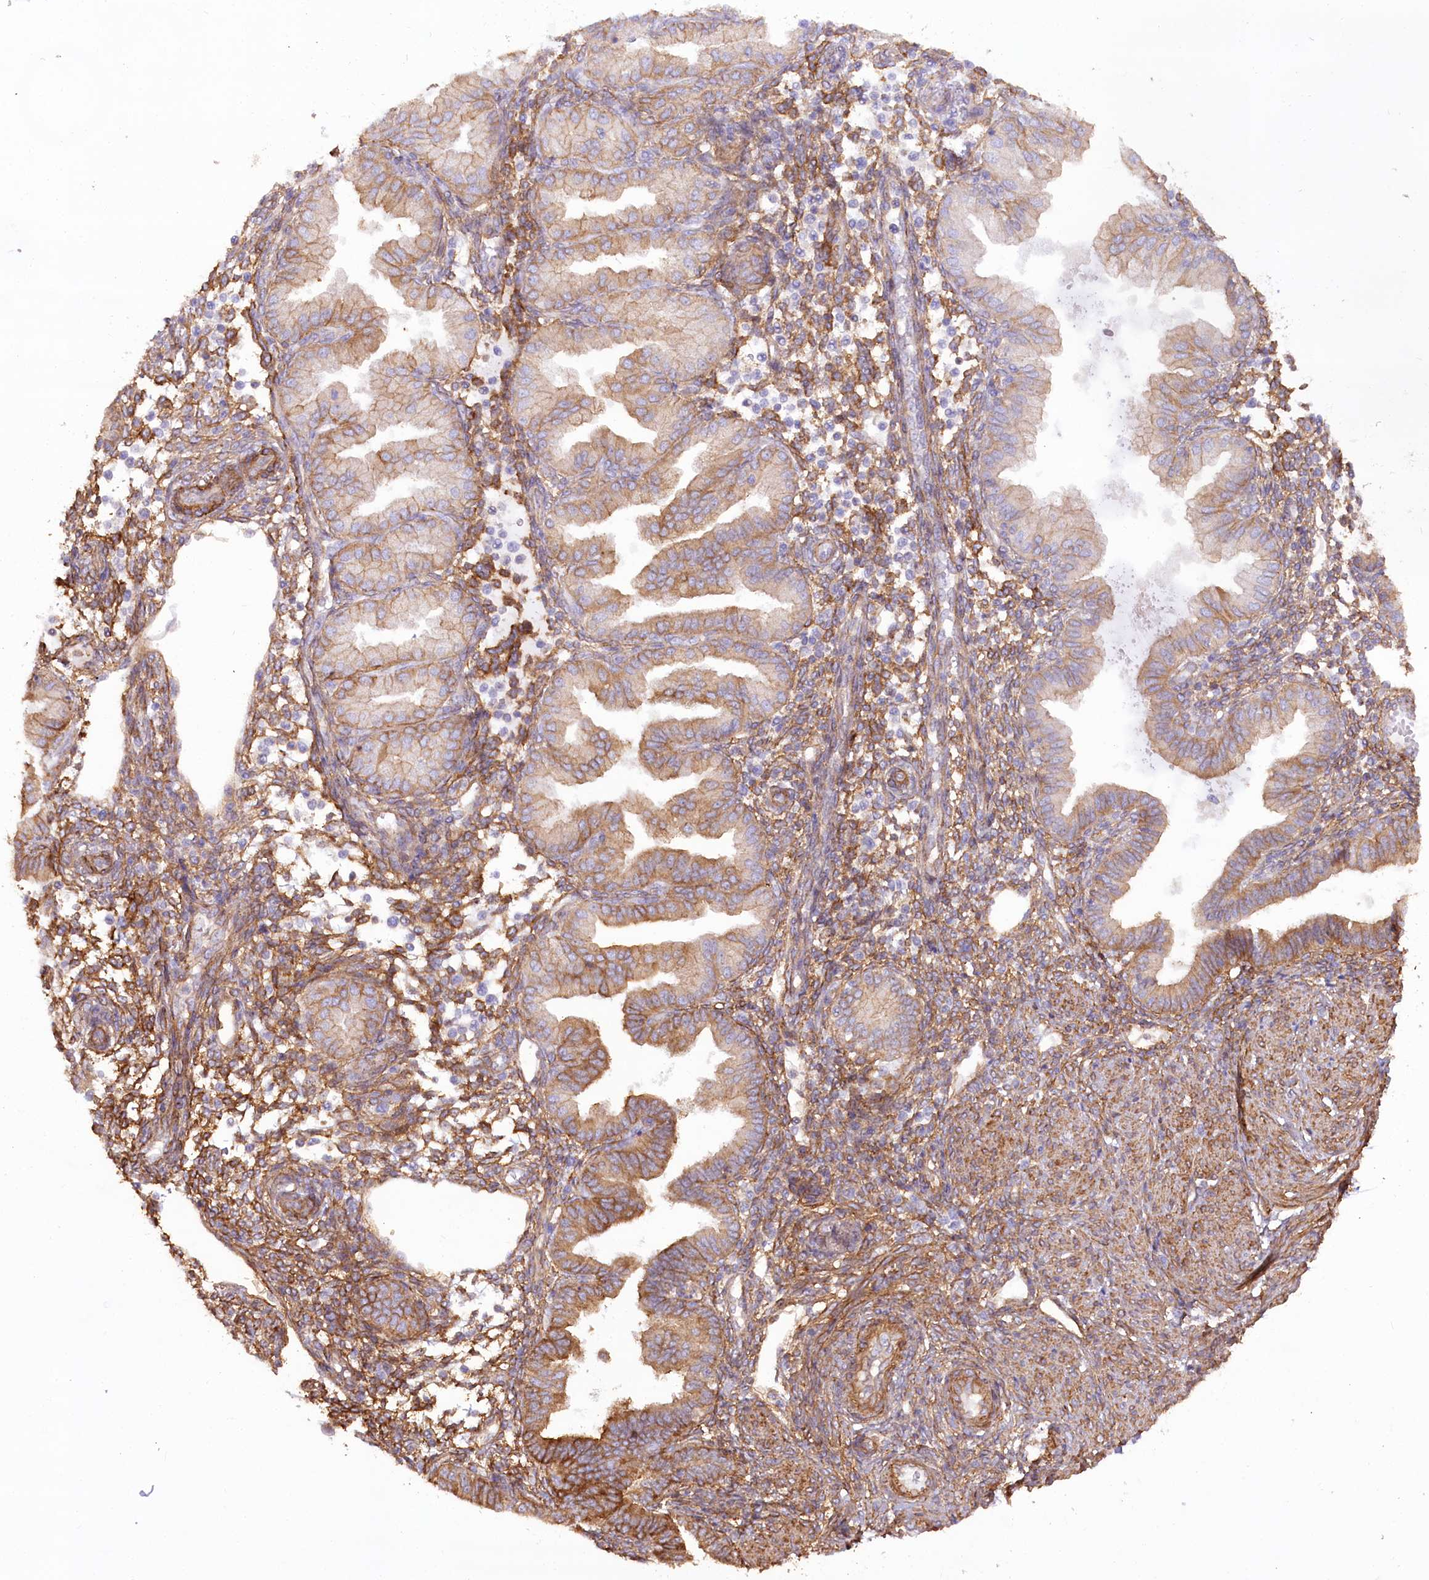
{"staining": {"intensity": "moderate", "quantity": ">75%", "location": "cytoplasmic/membranous"}, "tissue": "endometrium", "cell_type": "Cells in endometrial stroma", "image_type": "normal", "snomed": [{"axis": "morphology", "description": "Normal tissue, NOS"}, {"axis": "topography", "description": "Endometrium"}], "caption": "Immunohistochemistry photomicrograph of unremarkable endometrium stained for a protein (brown), which displays medium levels of moderate cytoplasmic/membranous expression in approximately >75% of cells in endometrial stroma.", "gene": "SYNPO2", "patient": {"sex": "female", "age": 53}}